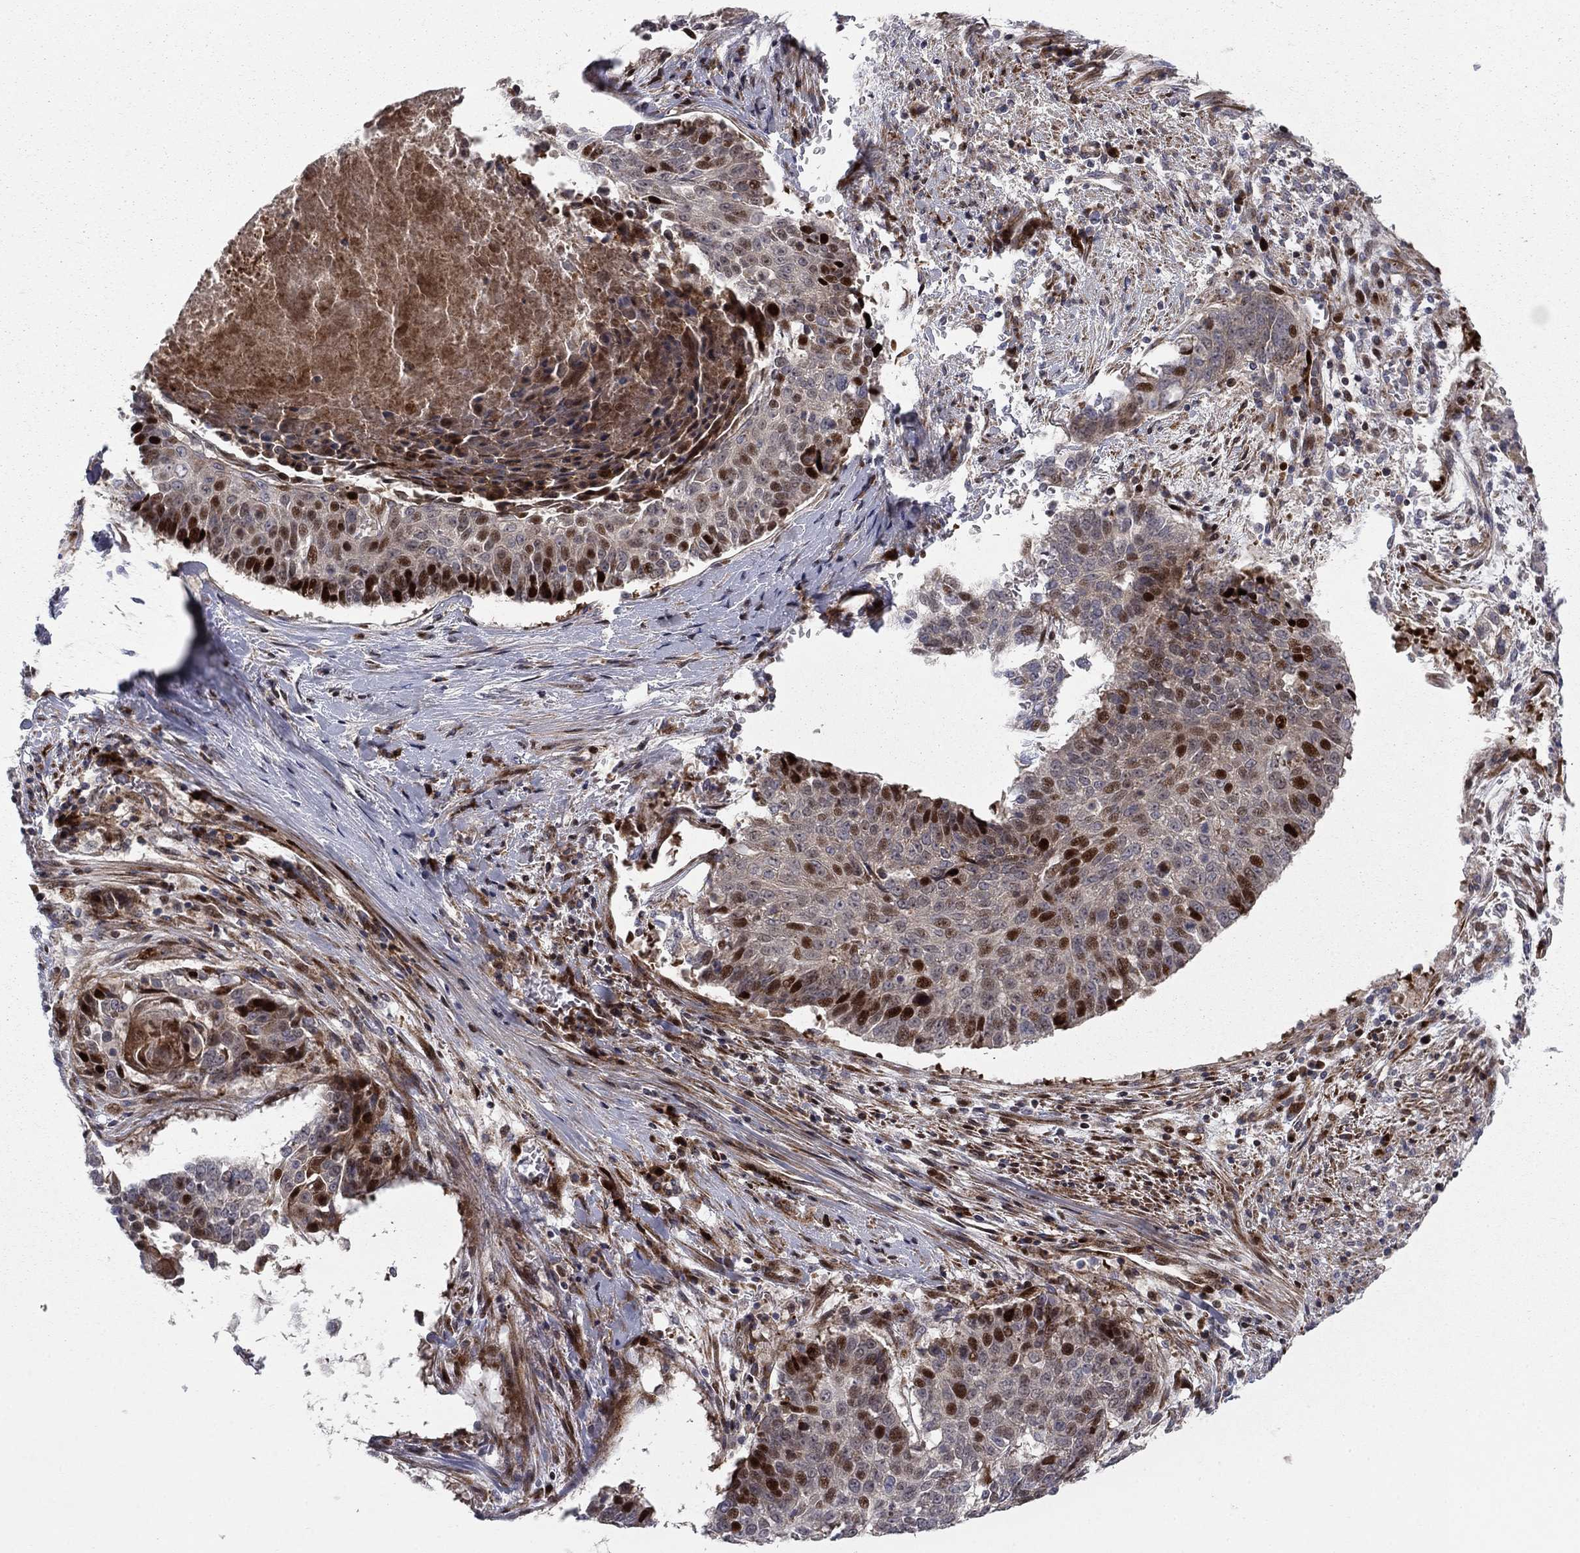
{"staining": {"intensity": "strong", "quantity": "<25%", "location": "nuclear"}, "tissue": "lung cancer", "cell_type": "Tumor cells", "image_type": "cancer", "snomed": [{"axis": "morphology", "description": "Squamous cell carcinoma, NOS"}, {"axis": "topography", "description": "Lung"}], "caption": "Brown immunohistochemical staining in squamous cell carcinoma (lung) shows strong nuclear positivity in approximately <25% of tumor cells. Nuclei are stained in blue.", "gene": "MIOS", "patient": {"sex": "male", "age": 64}}